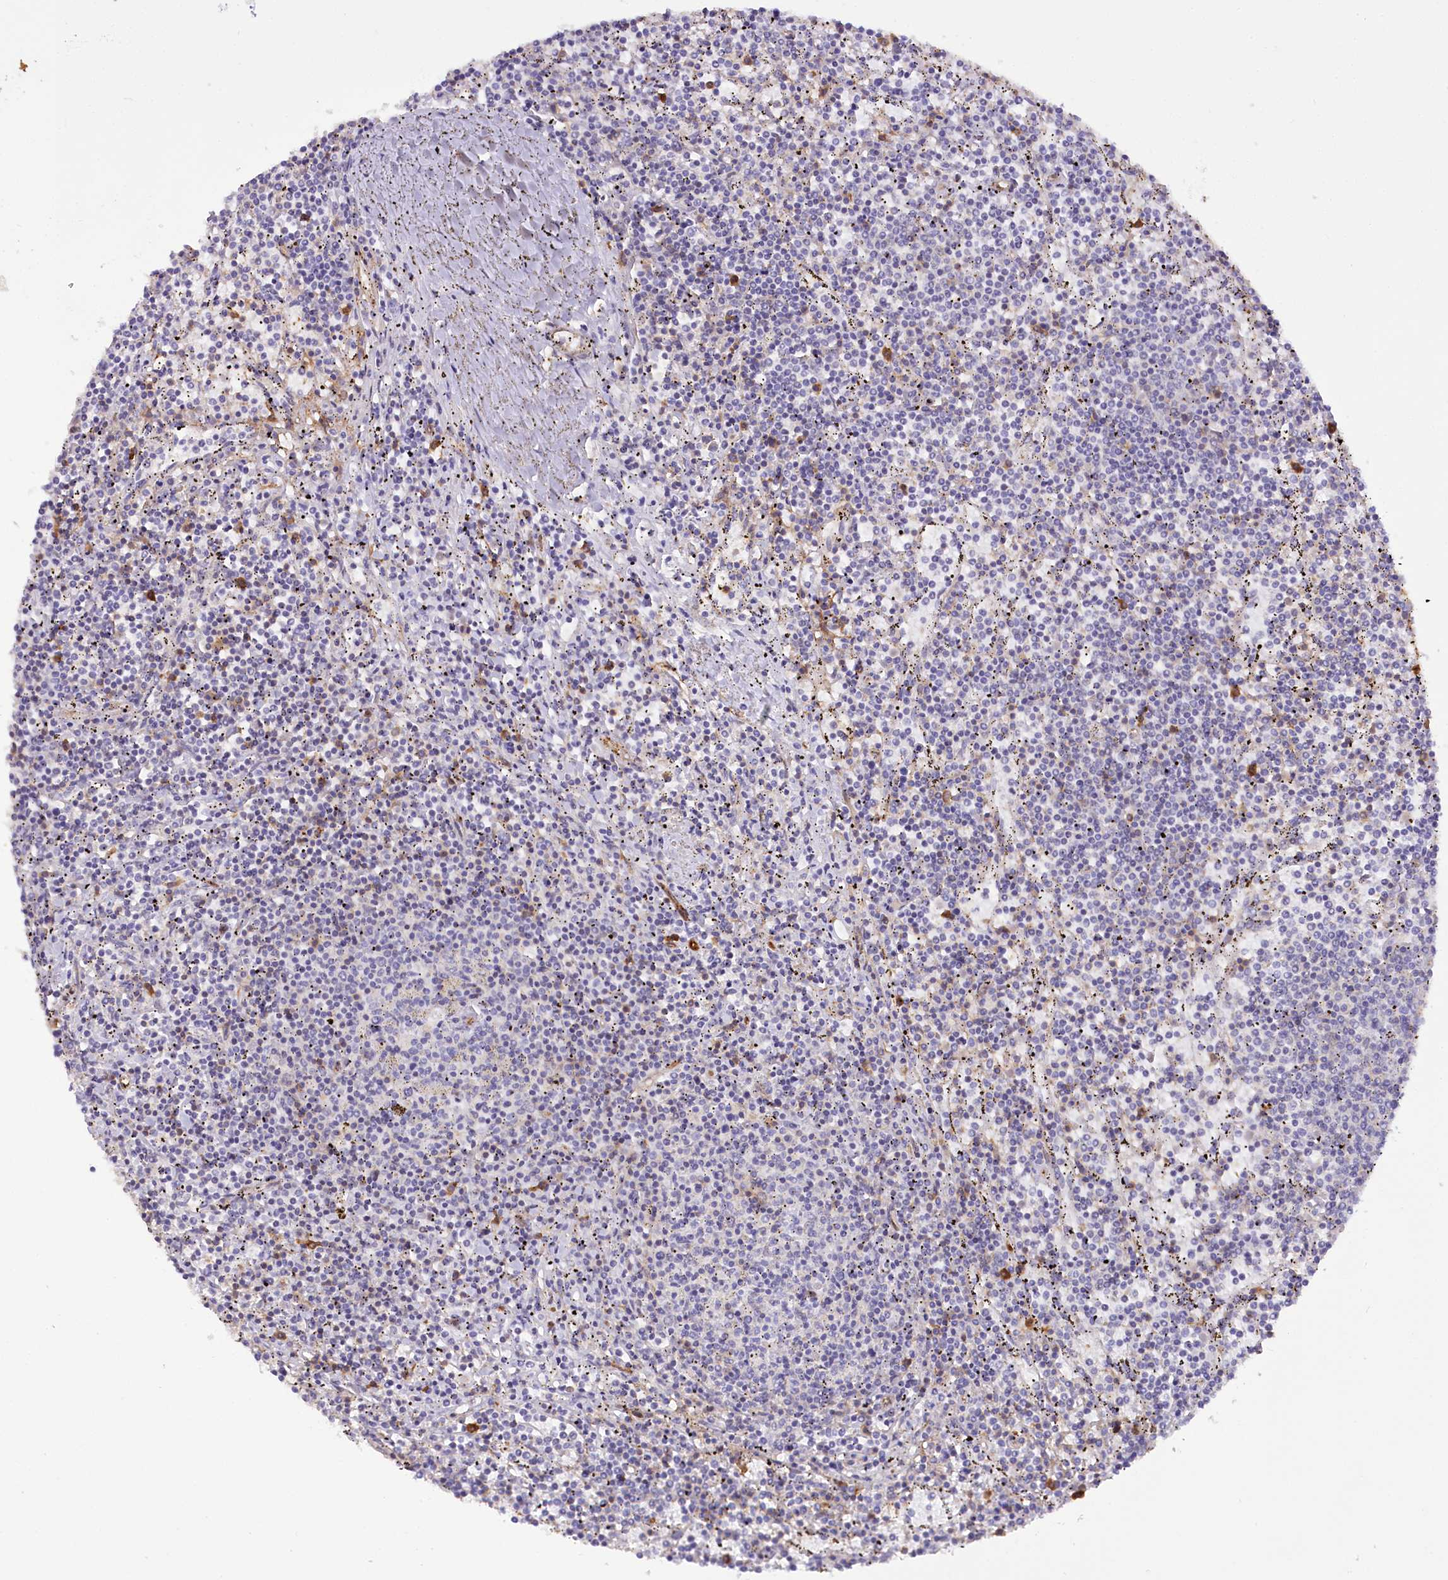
{"staining": {"intensity": "negative", "quantity": "none", "location": "none"}, "tissue": "lymphoma", "cell_type": "Tumor cells", "image_type": "cancer", "snomed": [{"axis": "morphology", "description": "Malignant lymphoma, non-Hodgkin's type, Low grade"}, {"axis": "topography", "description": "Spleen"}], "caption": "Malignant lymphoma, non-Hodgkin's type (low-grade) was stained to show a protein in brown. There is no significant positivity in tumor cells. (DAB (3,3'-diaminobenzidine) immunohistochemistry (IHC), high magnification).", "gene": "SYNPO2", "patient": {"sex": "female", "age": 50}}